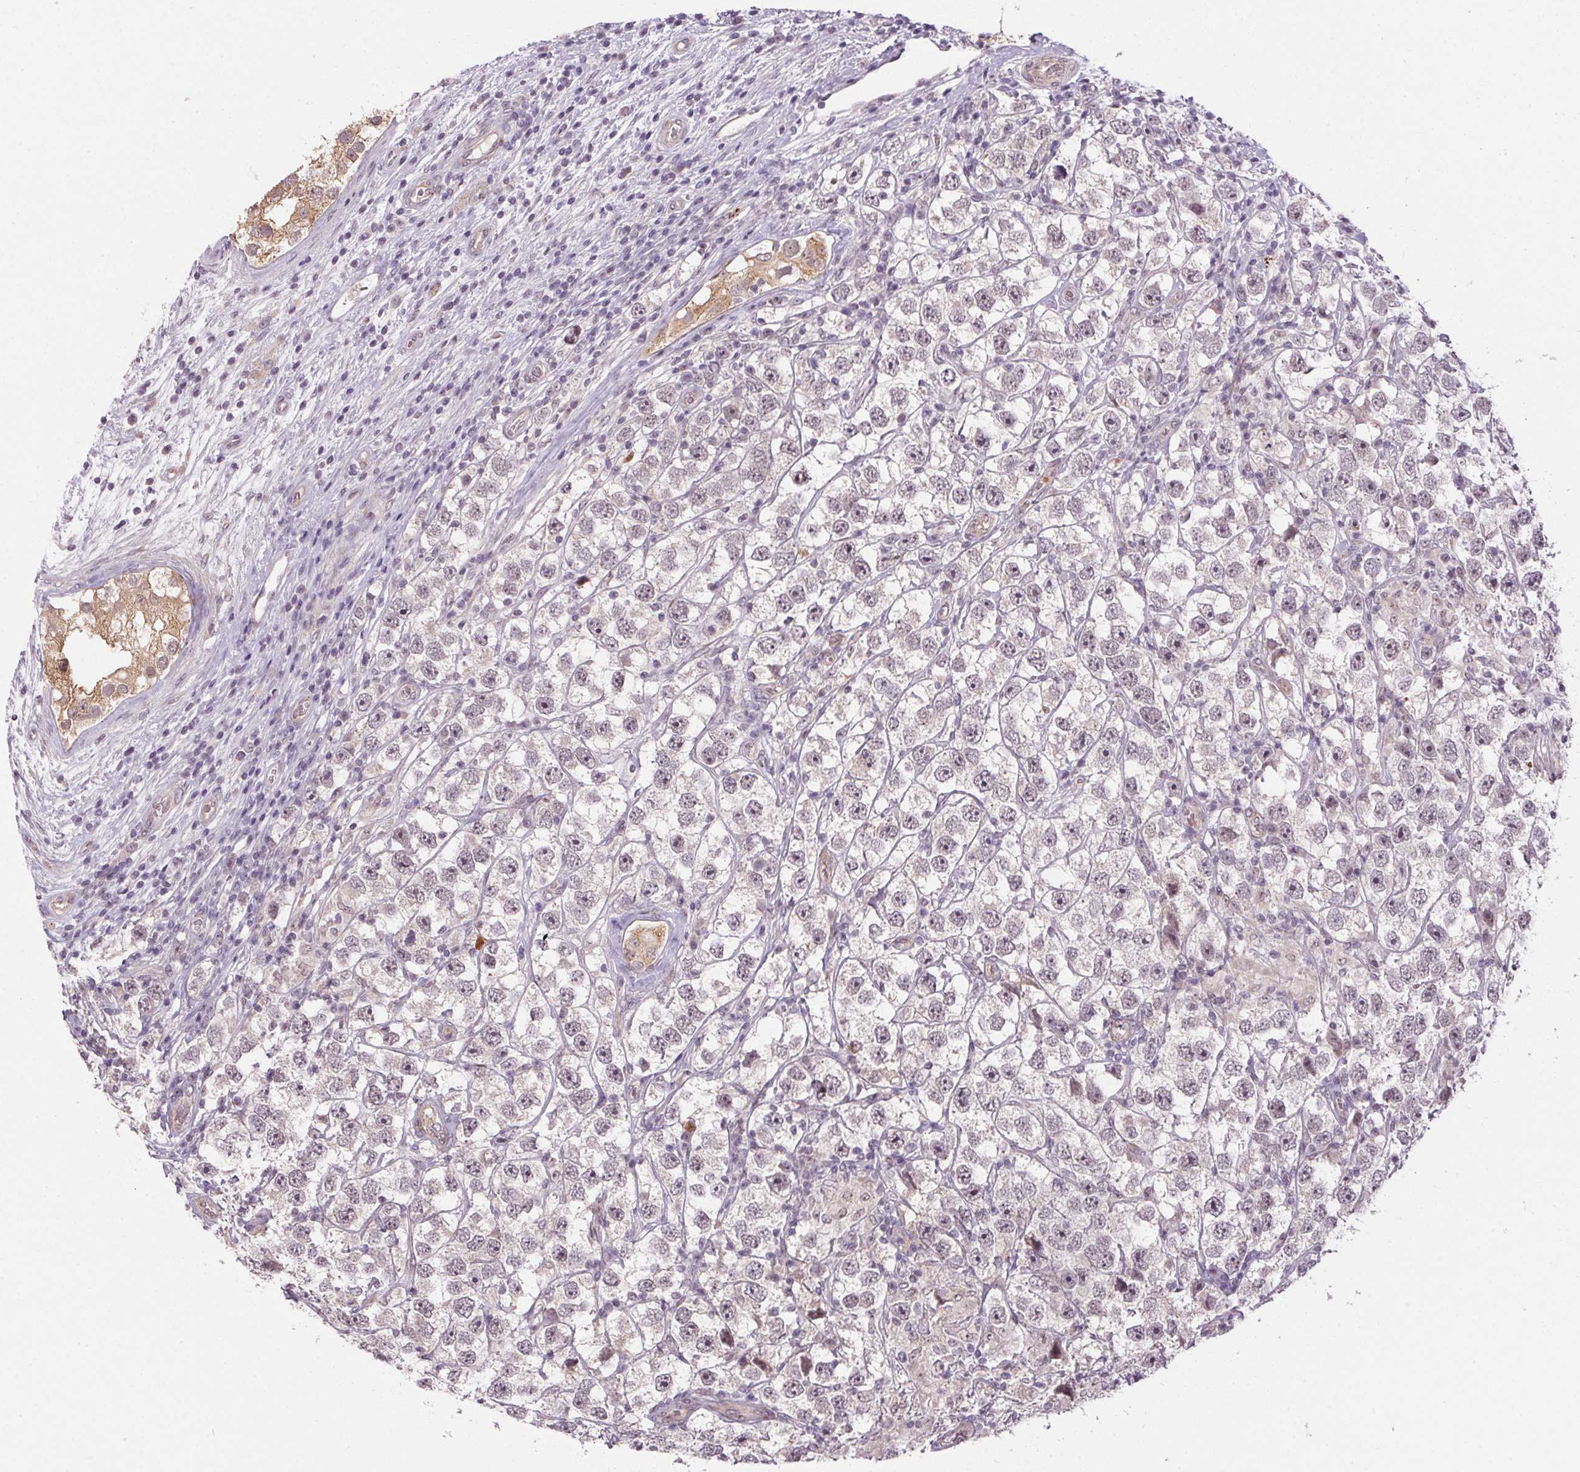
{"staining": {"intensity": "negative", "quantity": "none", "location": "none"}, "tissue": "testis cancer", "cell_type": "Tumor cells", "image_type": "cancer", "snomed": [{"axis": "morphology", "description": "Seminoma, NOS"}, {"axis": "topography", "description": "Testis"}], "caption": "IHC histopathology image of neoplastic tissue: testis cancer stained with DAB (3,3'-diaminobenzidine) displays no significant protein expression in tumor cells.", "gene": "CFAP92", "patient": {"sex": "male", "age": 26}}